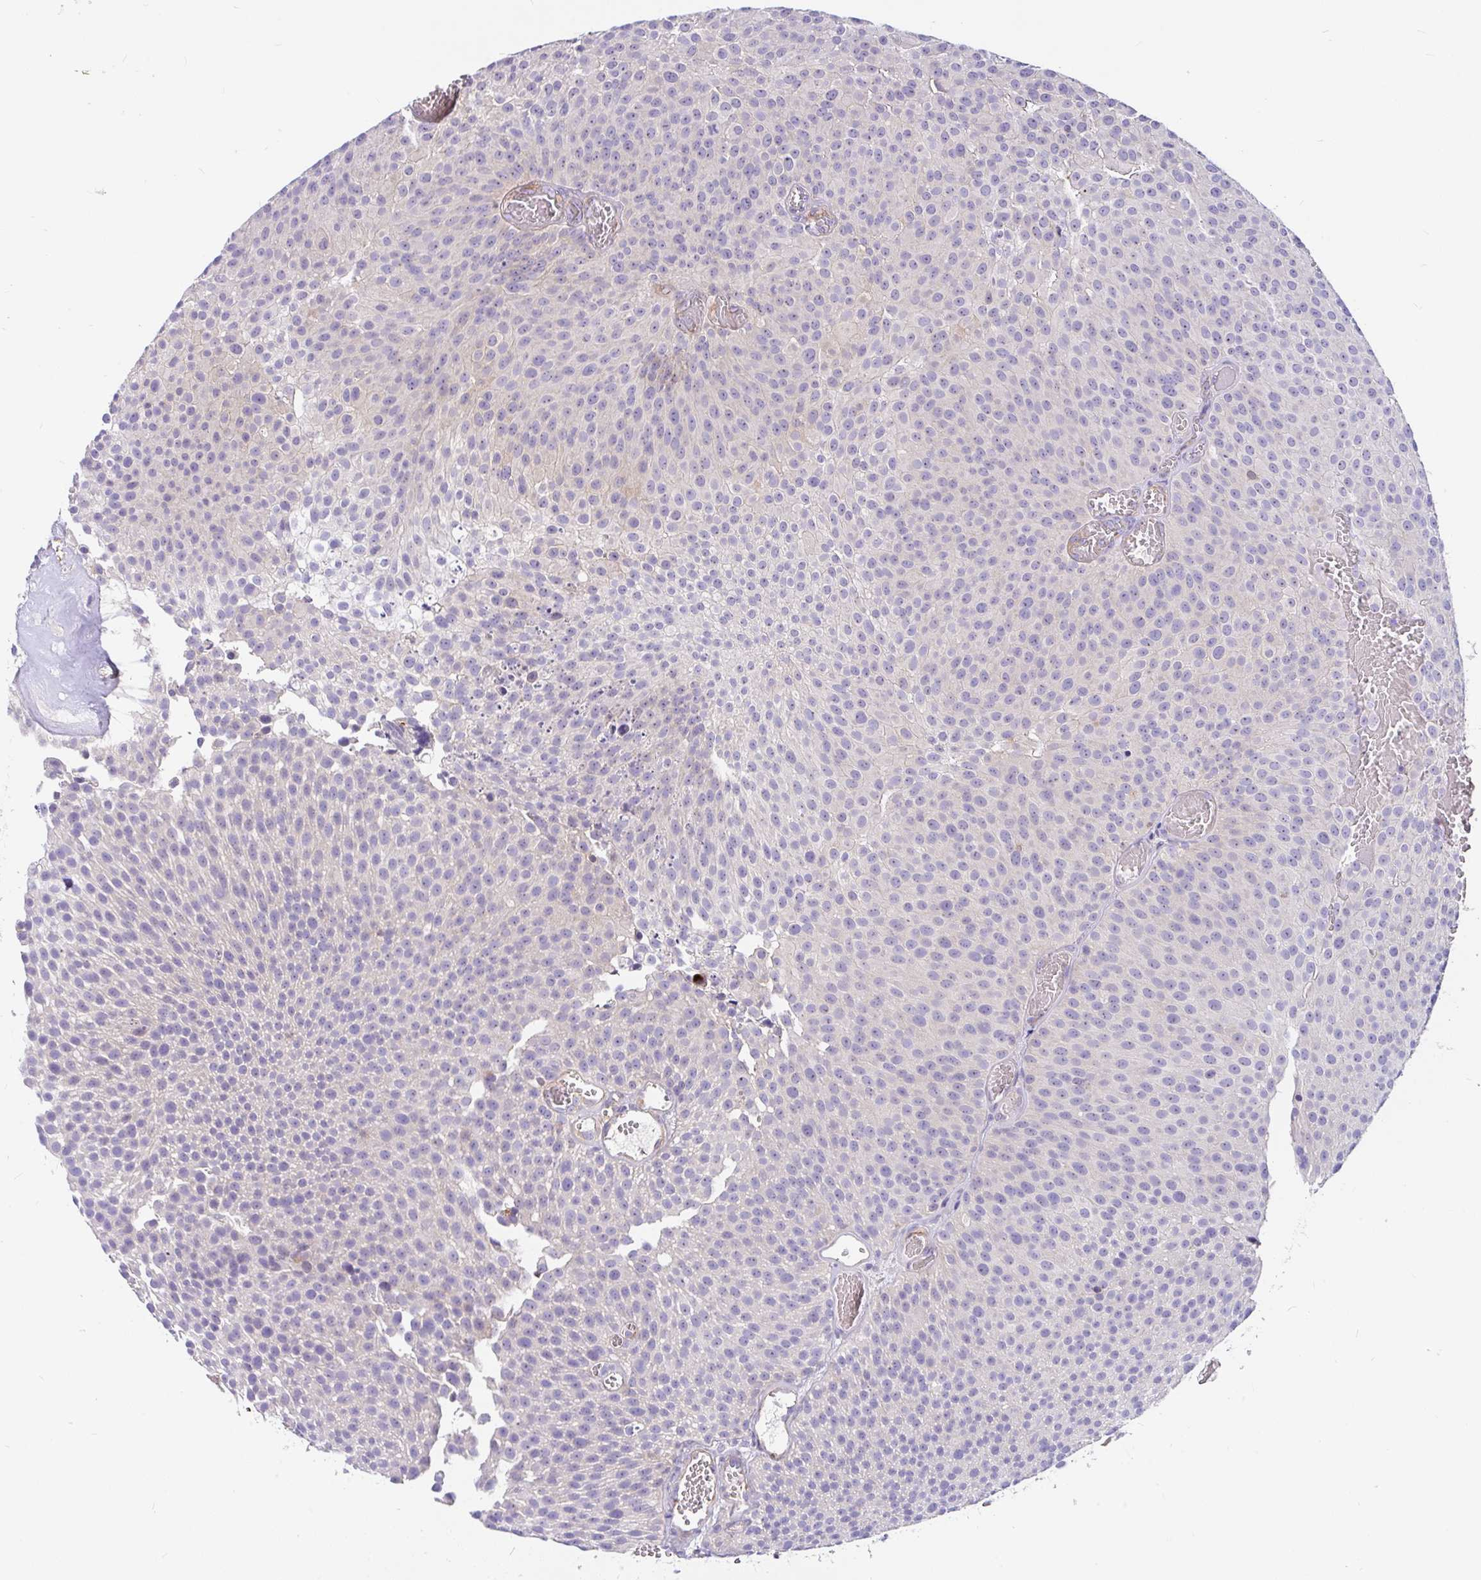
{"staining": {"intensity": "strong", "quantity": "<25%", "location": "cytoplasmic/membranous"}, "tissue": "urothelial cancer", "cell_type": "Tumor cells", "image_type": "cancer", "snomed": [{"axis": "morphology", "description": "Urothelial carcinoma, Low grade"}, {"axis": "topography", "description": "Urinary bladder"}], "caption": "This is an image of immunohistochemistry (IHC) staining of low-grade urothelial carcinoma, which shows strong positivity in the cytoplasmic/membranous of tumor cells.", "gene": "LRRC26", "patient": {"sex": "female", "age": 79}}